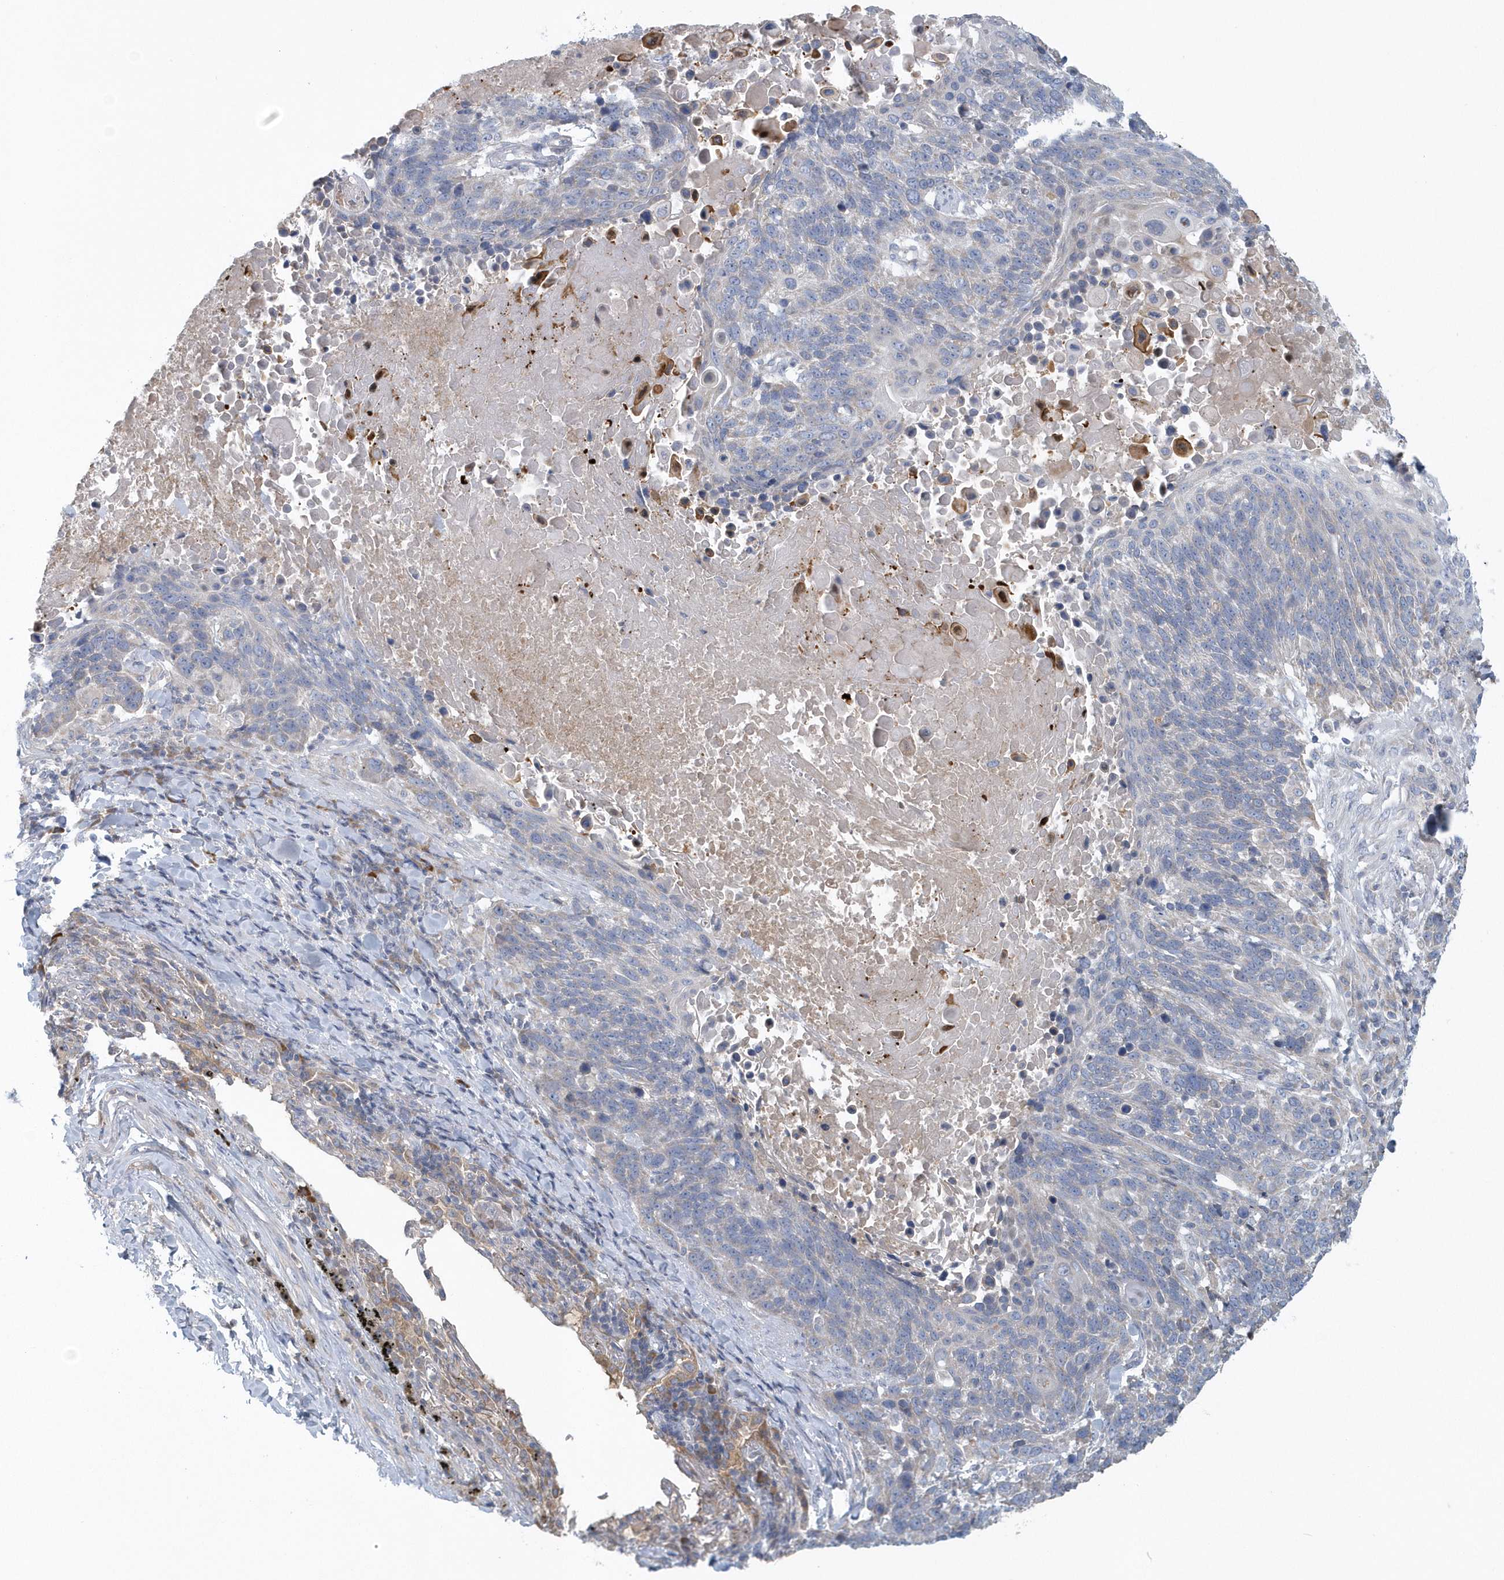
{"staining": {"intensity": "negative", "quantity": "none", "location": "none"}, "tissue": "lung cancer", "cell_type": "Tumor cells", "image_type": "cancer", "snomed": [{"axis": "morphology", "description": "Squamous cell carcinoma, NOS"}, {"axis": "topography", "description": "Lung"}], "caption": "An image of human lung cancer is negative for staining in tumor cells. Brightfield microscopy of immunohistochemistry (IHC) stained with DAB (3,3'-diaminobenzidine) (brown) and hematoxylin (blue), captured at high magnification.", "gene": "SPATA18", "patient": {"sex": "male", "age": 66}}